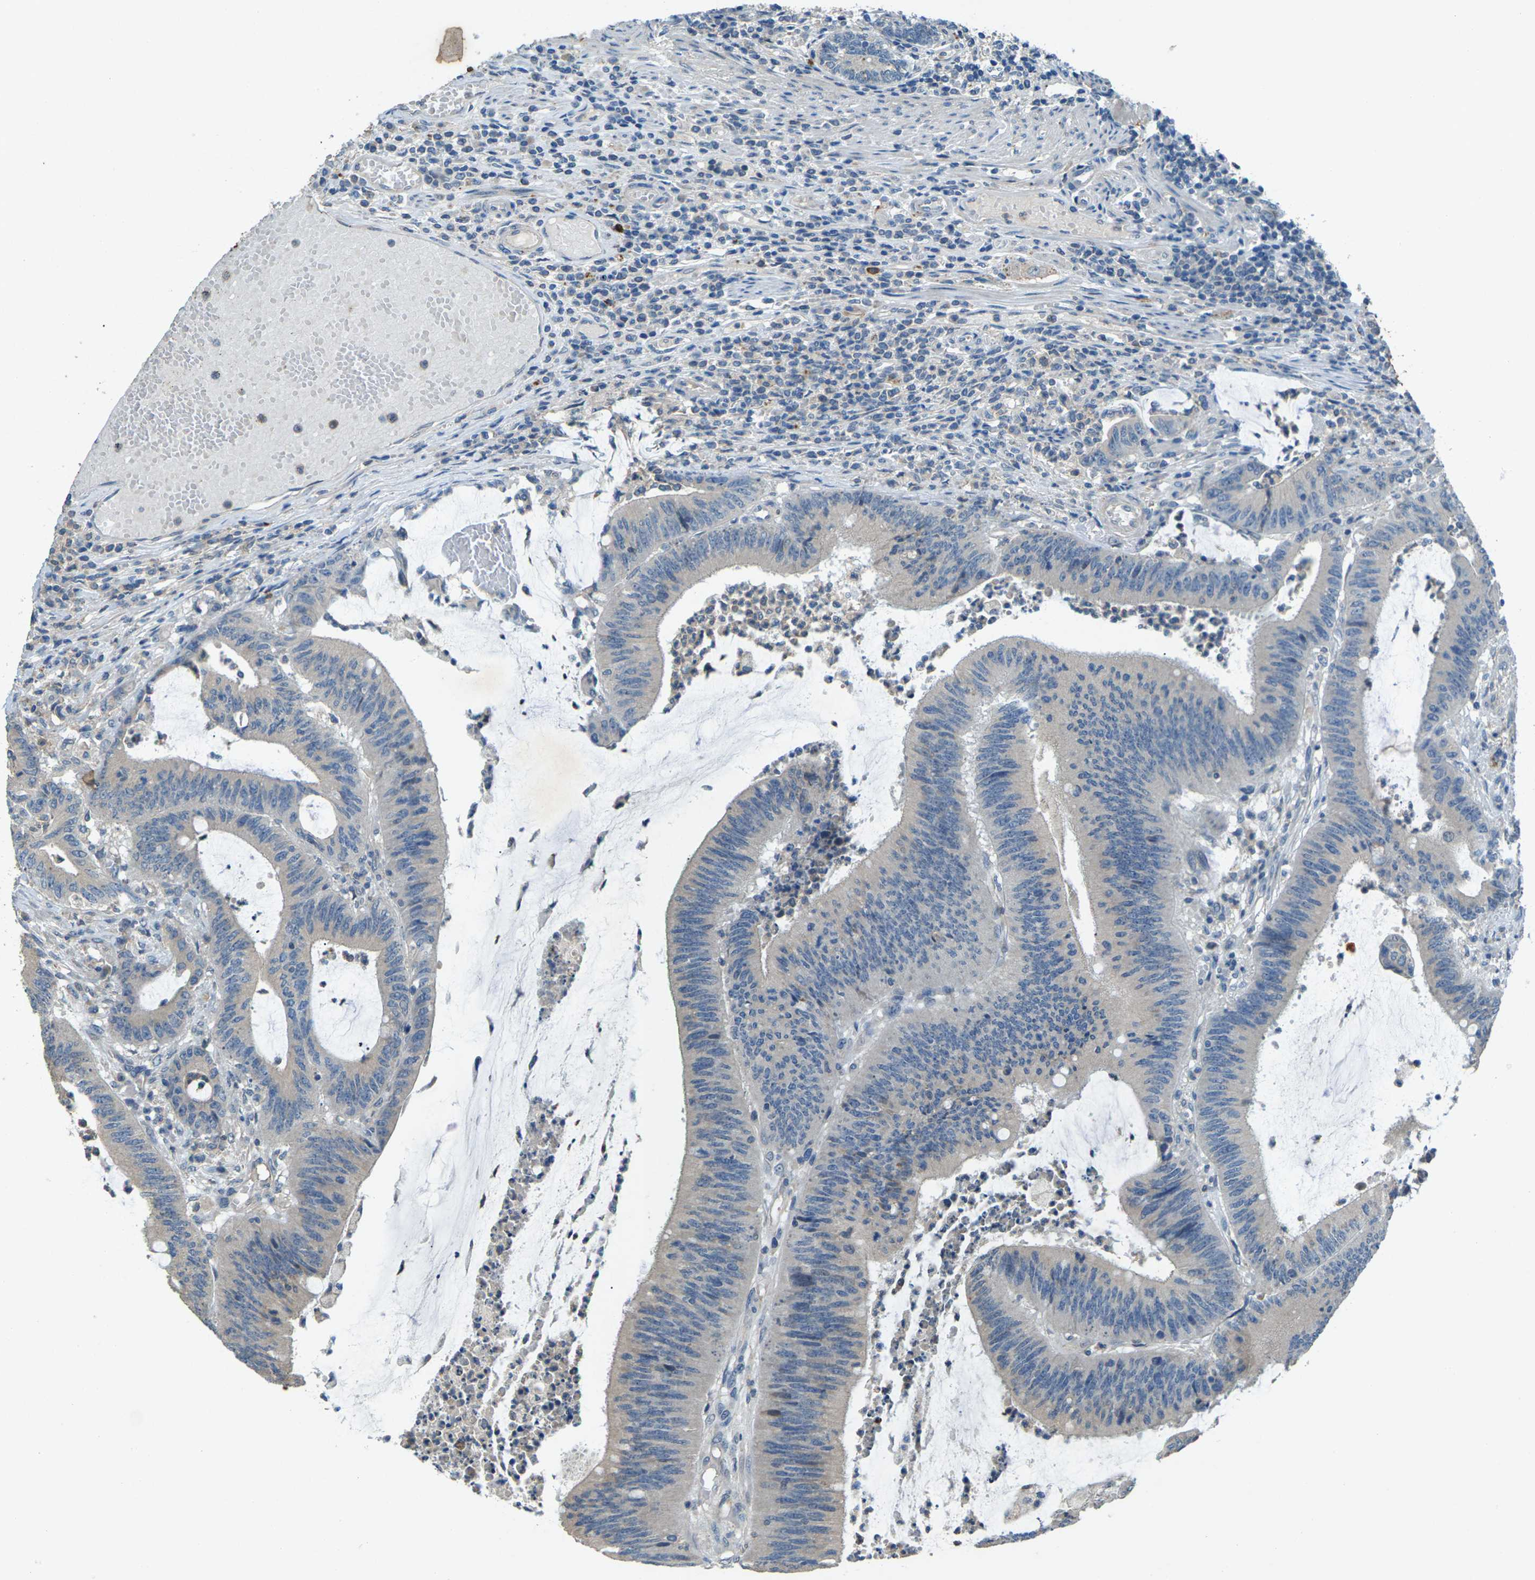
{"staining": {"intensity": "weak", "quantity": "<25%", "location": "cytoplasmic/membranous"}, "tissue": "colorectal cancer", "cell_type": "Tumor cells", "image_type": "cancer", "snomed": [{"axis": "morphology", "description": "Adenocarcinoma, NOS"}, {"axis": "topography", "description": "Rectum"}], "caption": "IHC photomicrograph of human adenocarcinoma (colorectal) stained for a protein (brown), which exhibits no staining in tumor cells. (DAB immunohistochemistry with hematoxylin counter stain).", "gene": "SIGLEC14", "patient": {"sex": "female", "age": 66}}